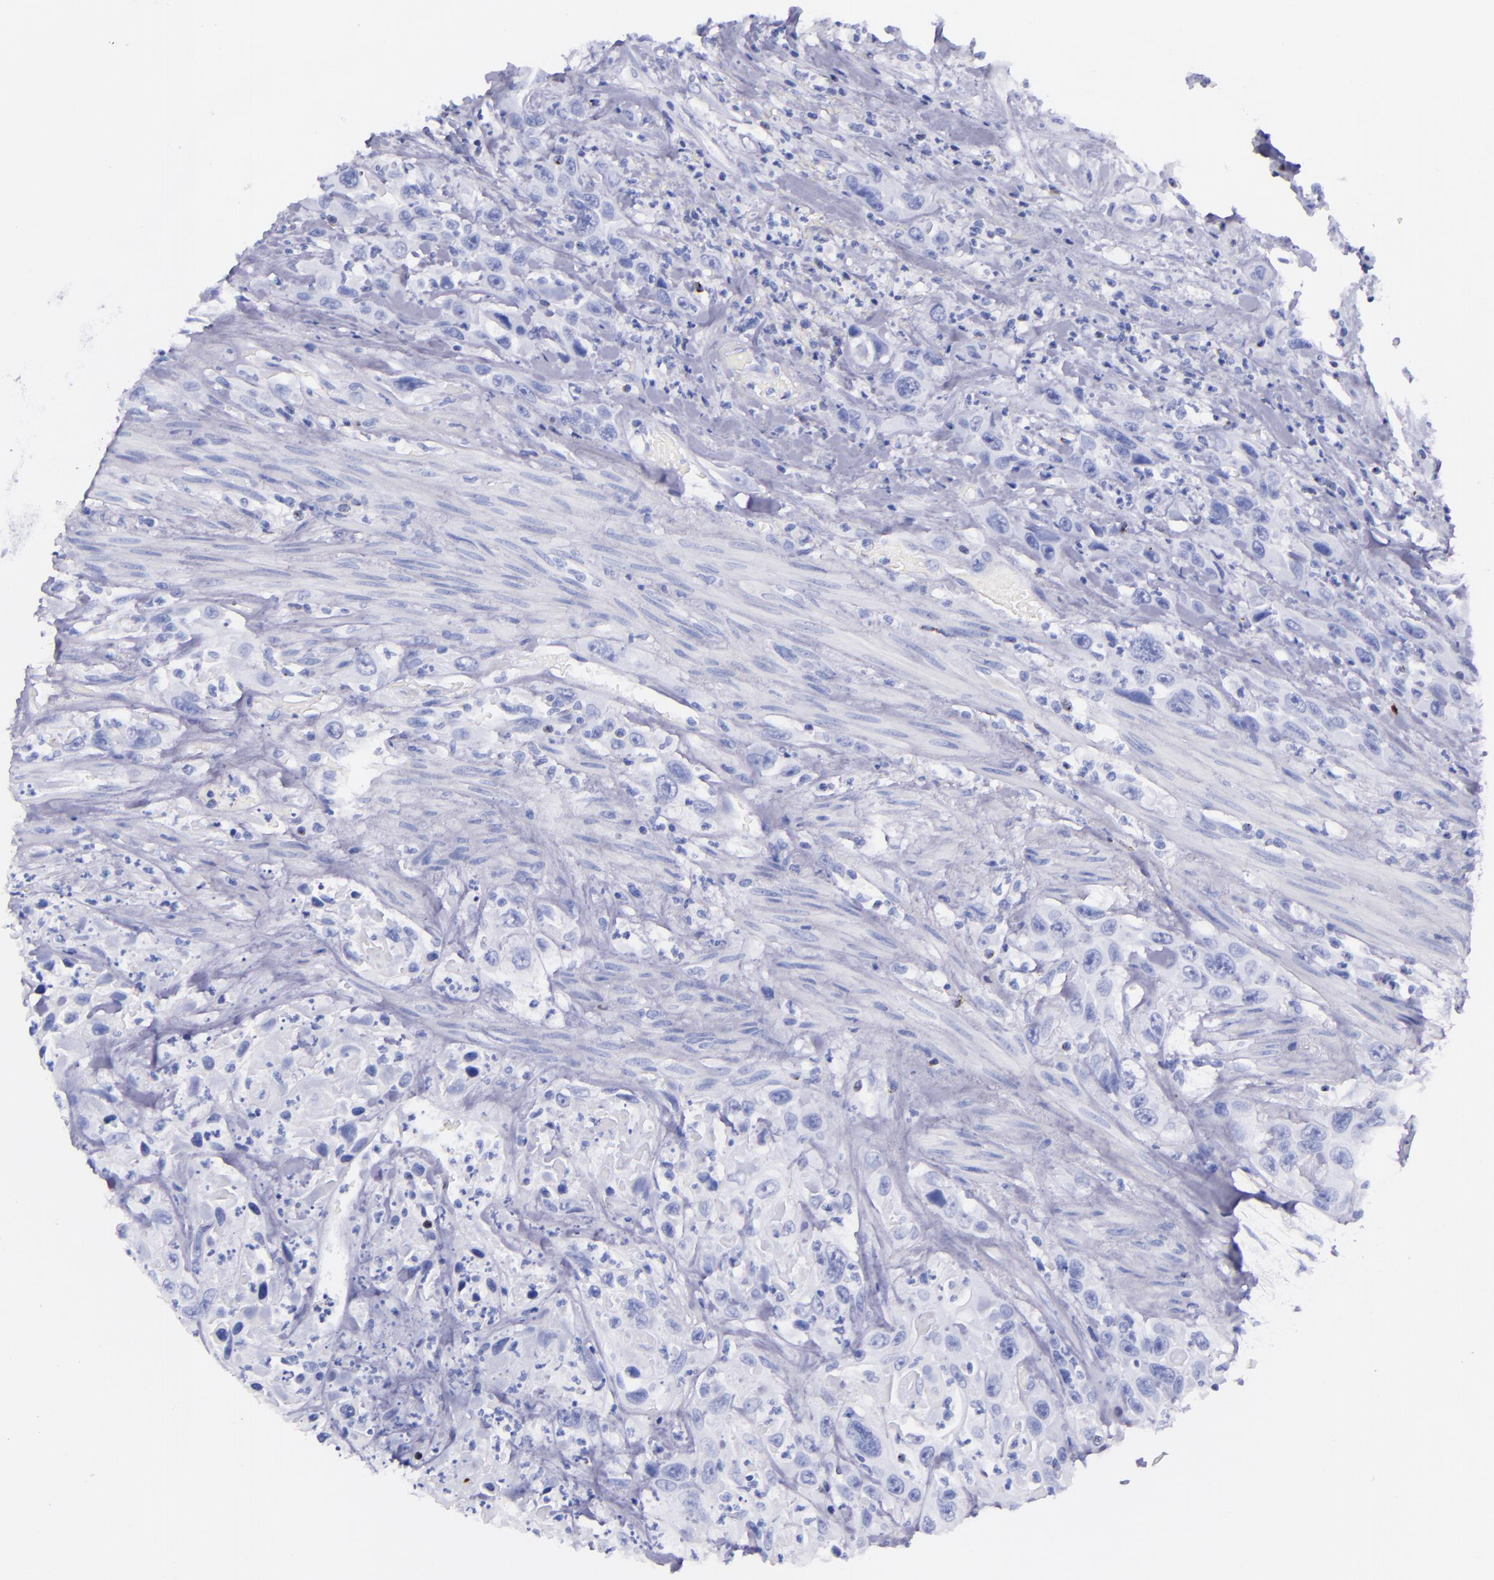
{"staining": {"intensity": "negative", "quantity": "none", "location": "none"}, "tissue": "urothelial cancer", "cell_type": "Tumor cells", "image_type": "cancer", "snomed": [{"axis": "morphology", "description": "Urothelial carcinoma, High grade"}, {"axis": "topography", "description": "Urinary bladder"}], "caption": "Photomicrograph shows no protein staining in tumor cells of high-grade urothelial carcinoma tissue.", "gene": "LAG3", "patient": {"sex": "female", "age": 84}}